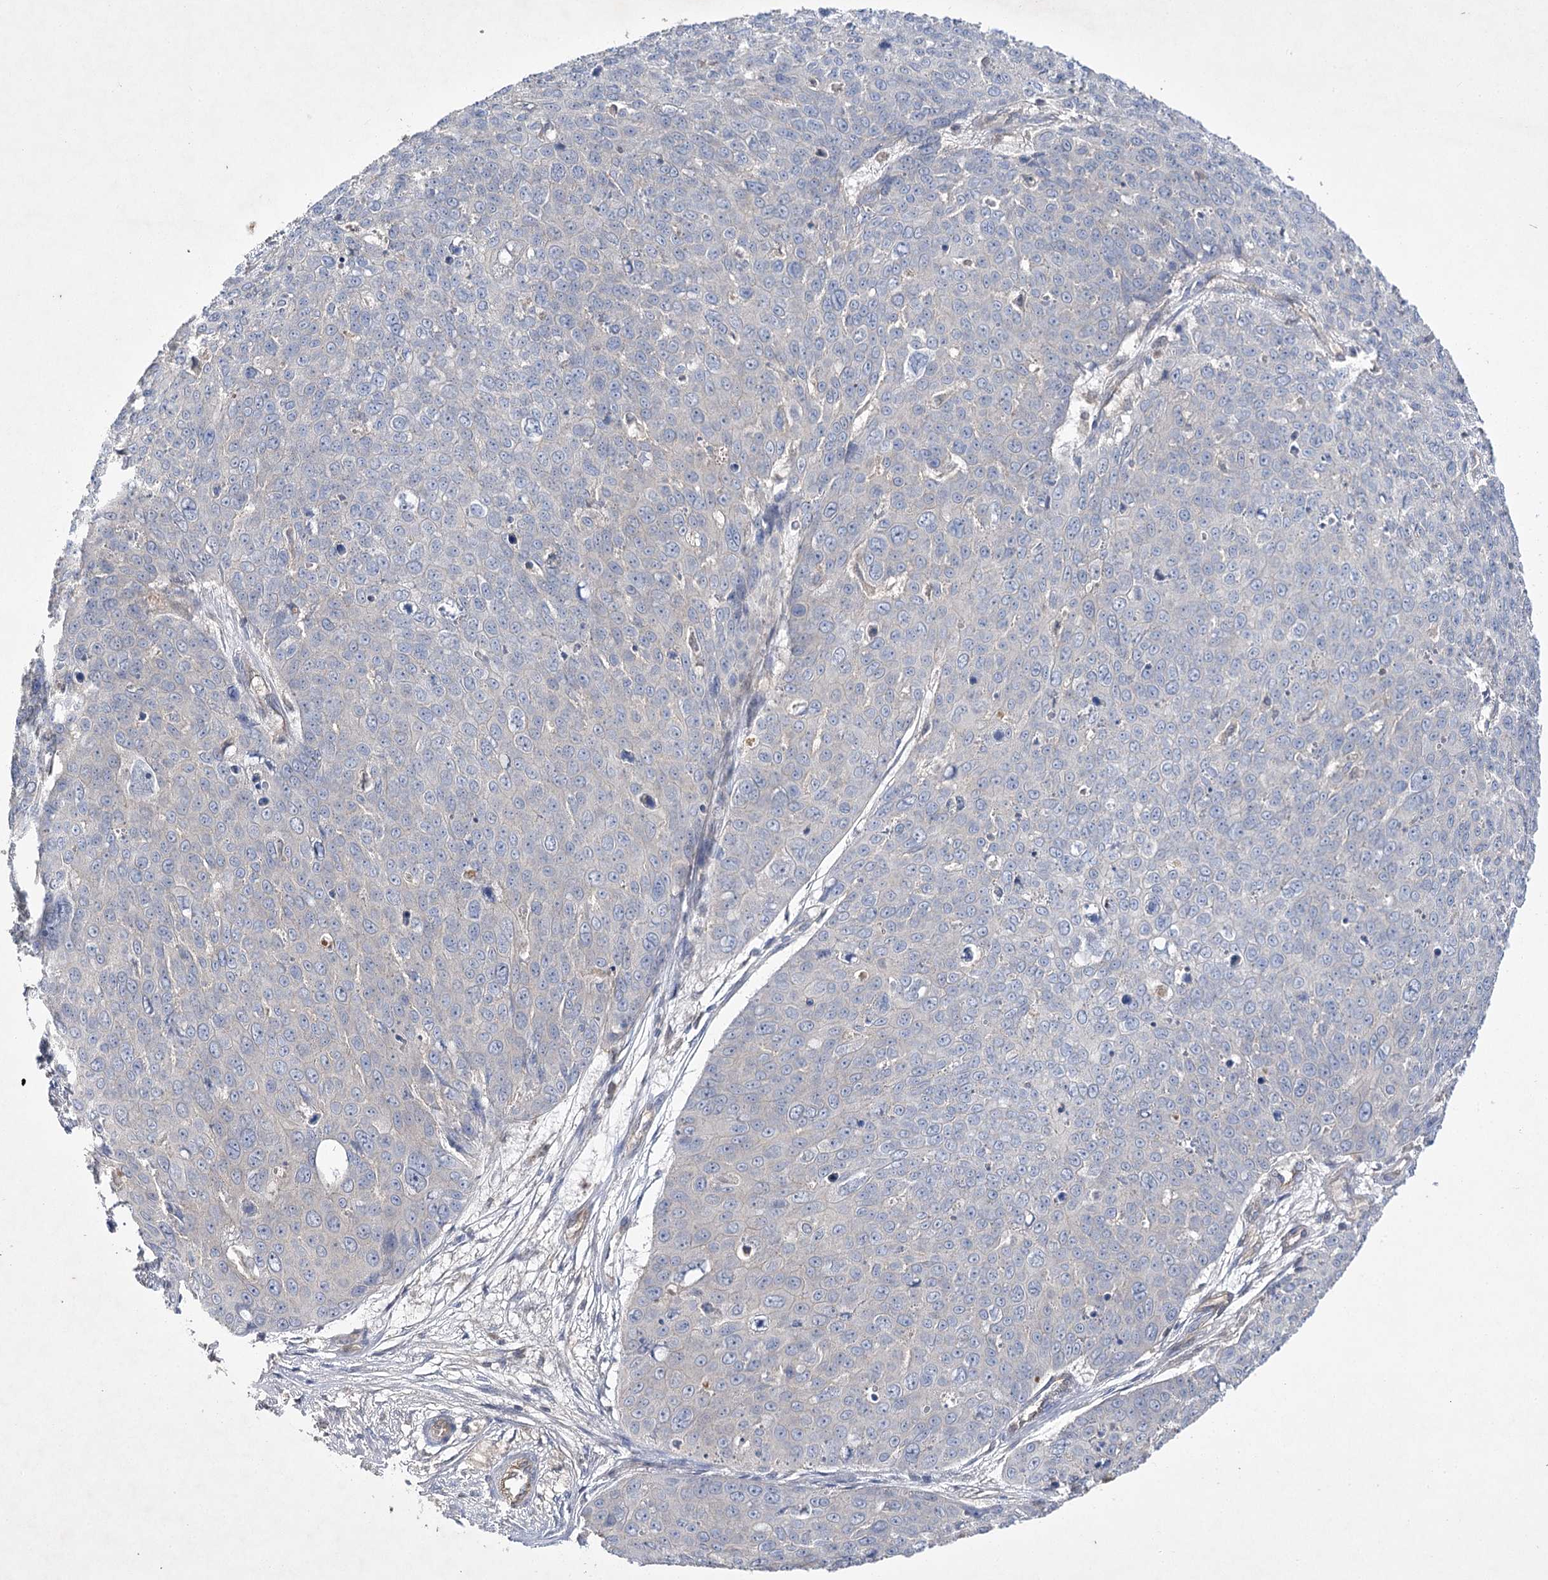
{"staining": {"intensity": "negative", "quantity": "none", "location": "none"}, "tissue": "skin cancer", "cell_type": "Tumor cells", "image_type": "cancer", "snomed": [{"axis": "morphology", "description": "Squamous cell carcinoma, NOS"}, {"axis": "topography", "description": "Skin"}], "caption": "The image demonstrates no significant staining in tumor cells of skin squamous cell carcinoma. (DAB immunohistochemistry visualized using brightfield microscopy, high magnification).", "gene": "BCR", "patient": {"sex": "male", "age": 71}}